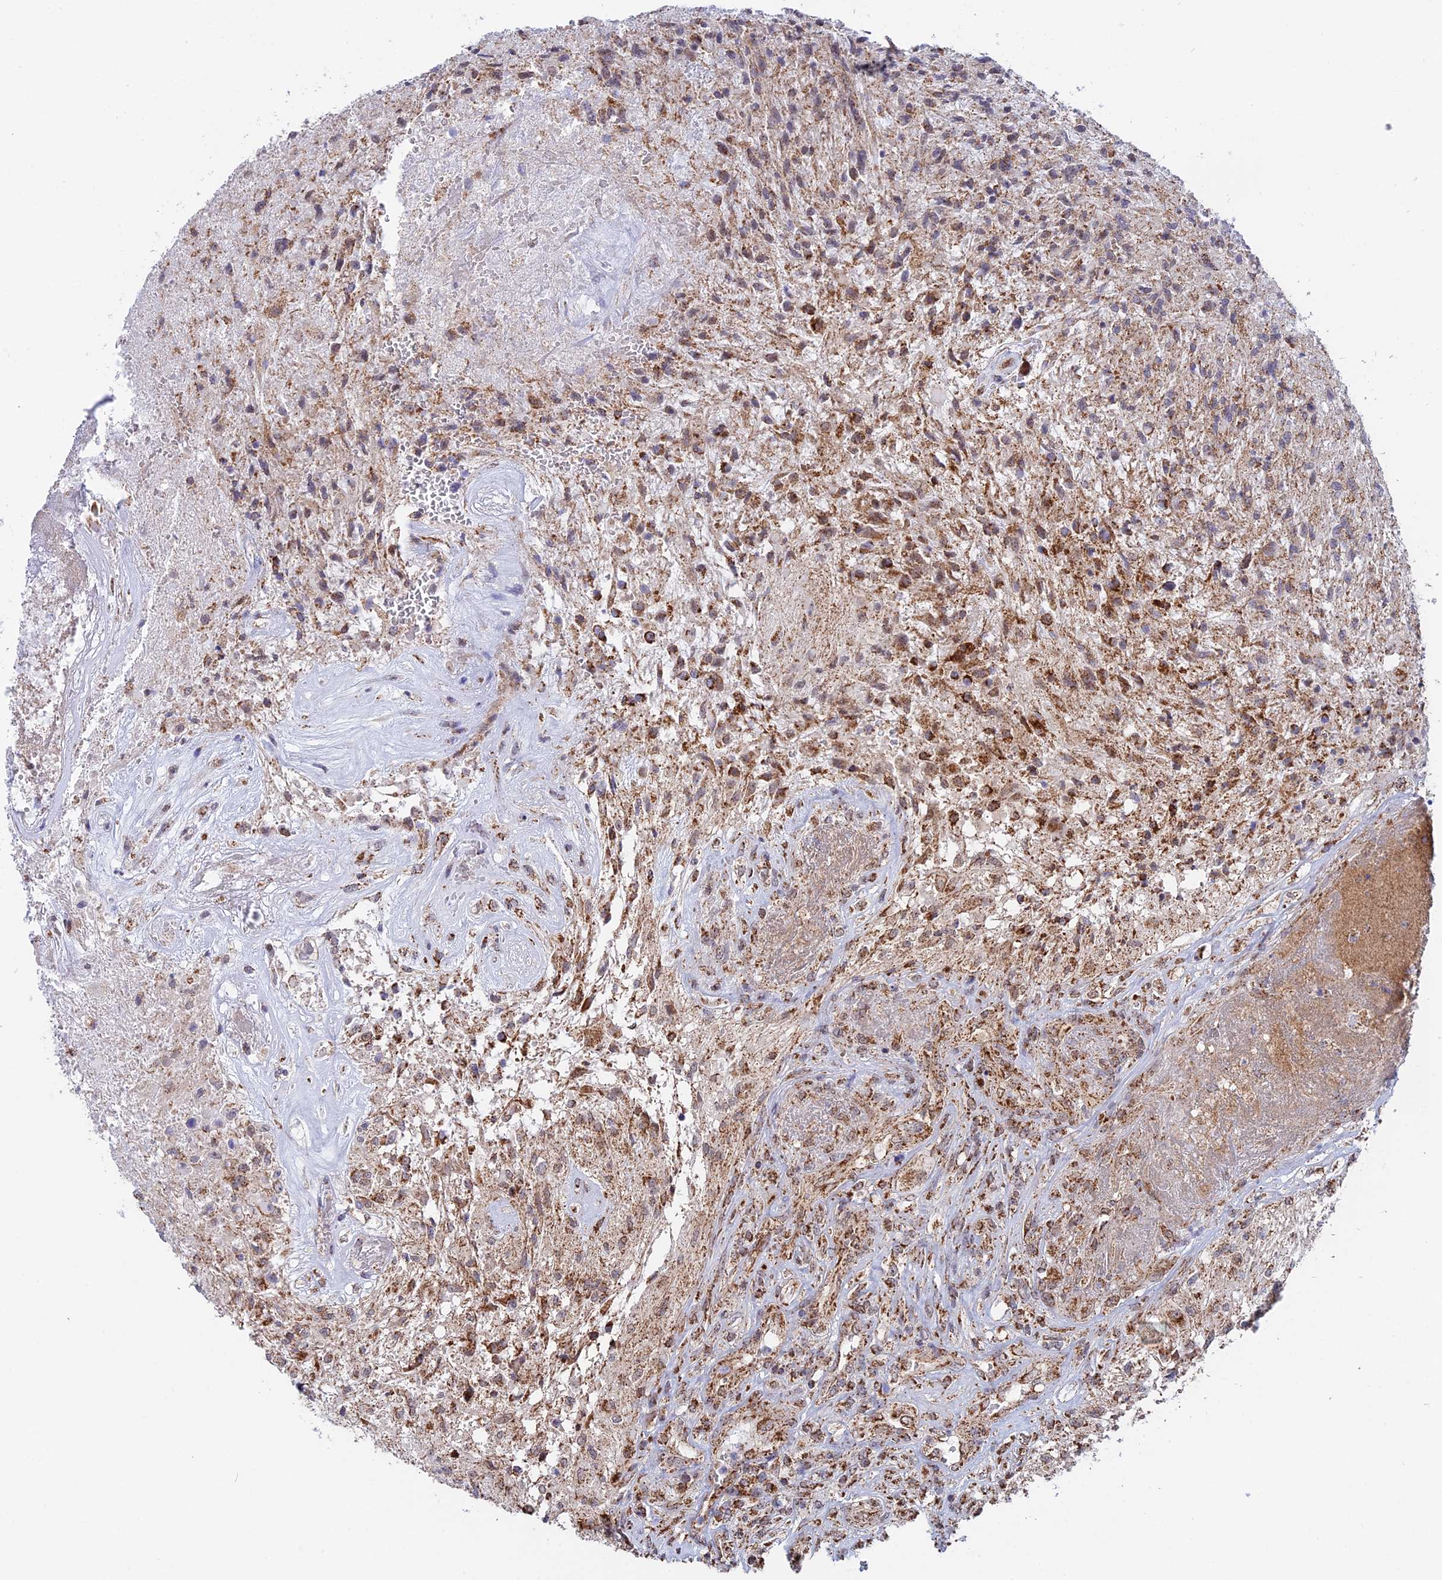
{"staining": {"intensity": "moderate", "quantity": ">75%", "location": "cytoplasmic/membranous"}, "tissue": "glioma", "cell_type": "Tumor cells", "image_type": "cancer", "snomed": [{"axis": "morphology", "description": "Glioma, malignant, High grade"}, {"axis": "topography", "description": "Brain"}], "caption": "Glioma stained with a protein marker exhibits moderate staining in tumor cells.", "gene": "CDC16", "patient": {"sex": "male", "age": 56}}